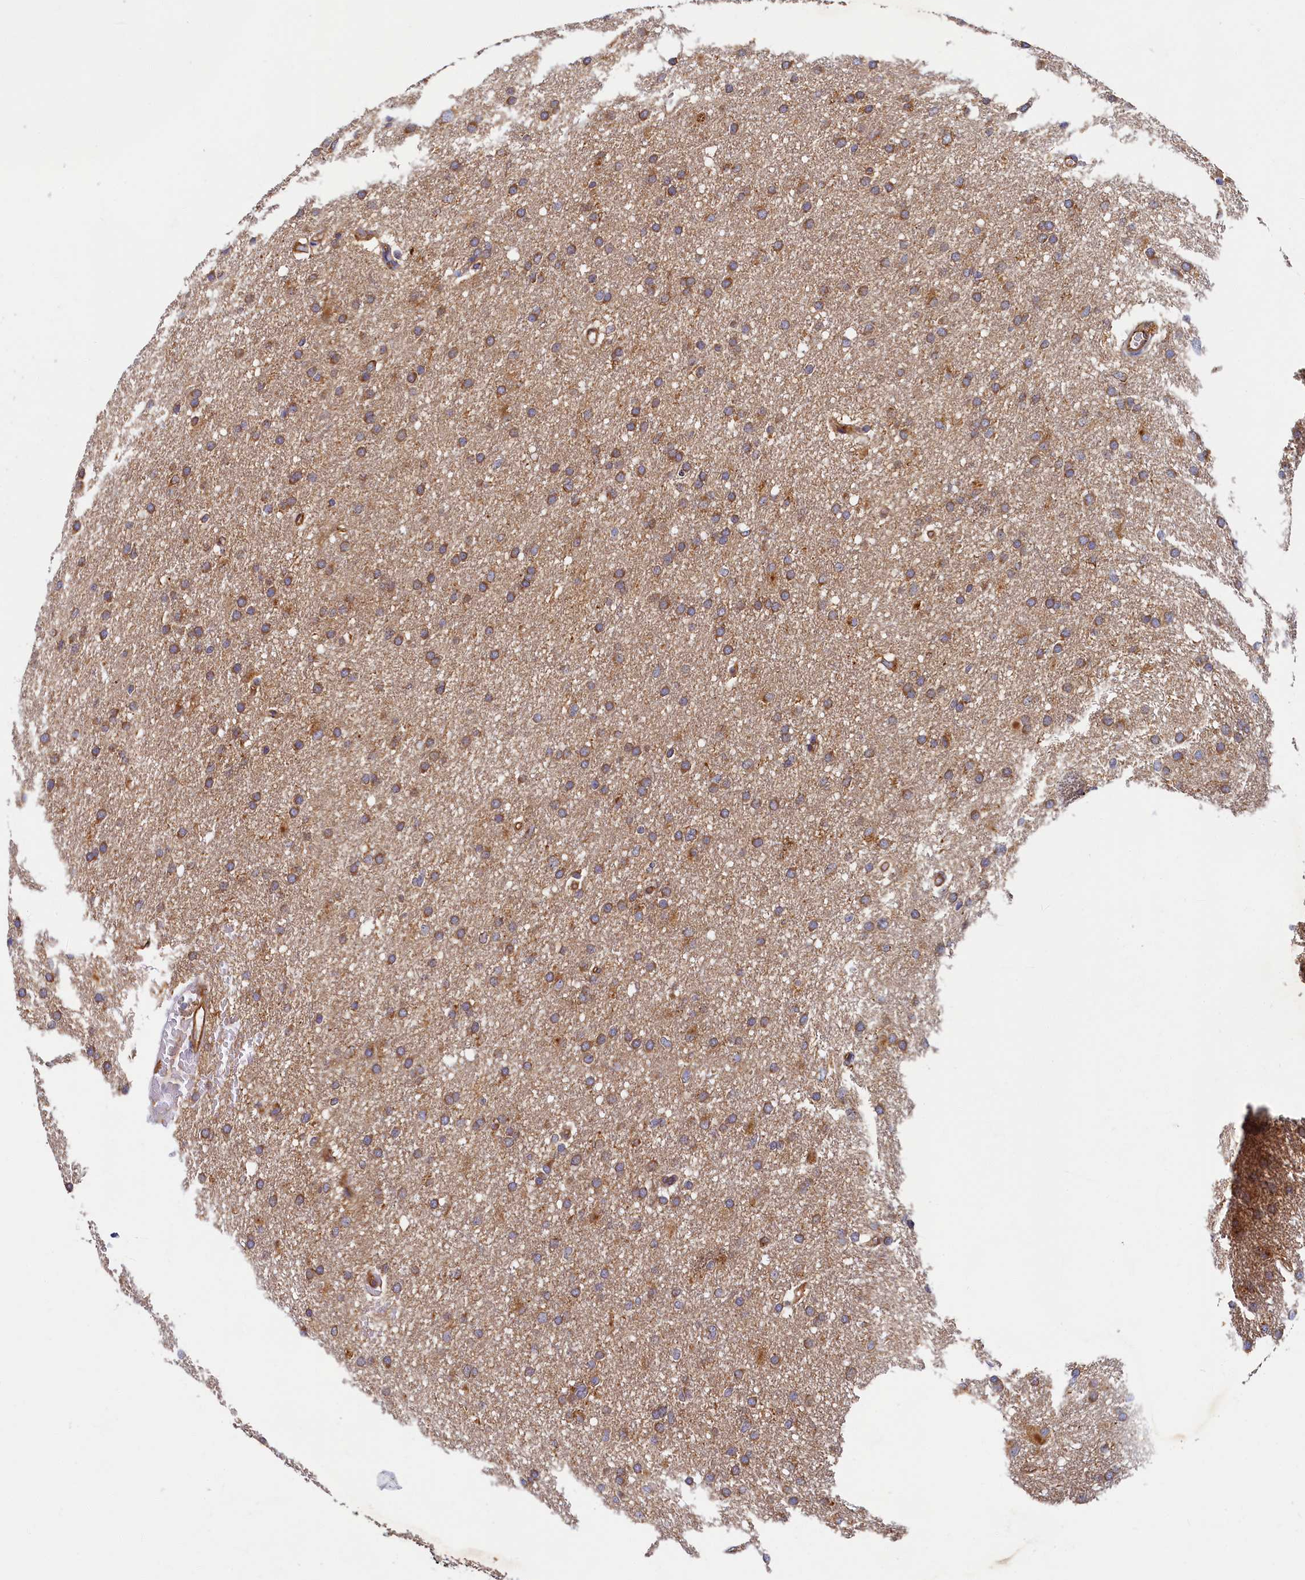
{"staining": {"intensity": "moderate", "quantity": ">75%", "location": "cytoplasmic/membranous"}, "tissue": "glioma", "cell_type": "Tumor cells", "image_type": "cancer", "snomed": [{"axis": "morphology", "description": "Glioma, malignant, High grade"}, {"axis": "topography", "description": "Cerebral cortex"}], "caption": "Protein staining of high-grade glioma (malignant) tissue shows moderate cytoplasmic/membranous expression in about >75% of tumor cells.", "gene": "STX12", "patient": {"sex": "female", "age": 36}}